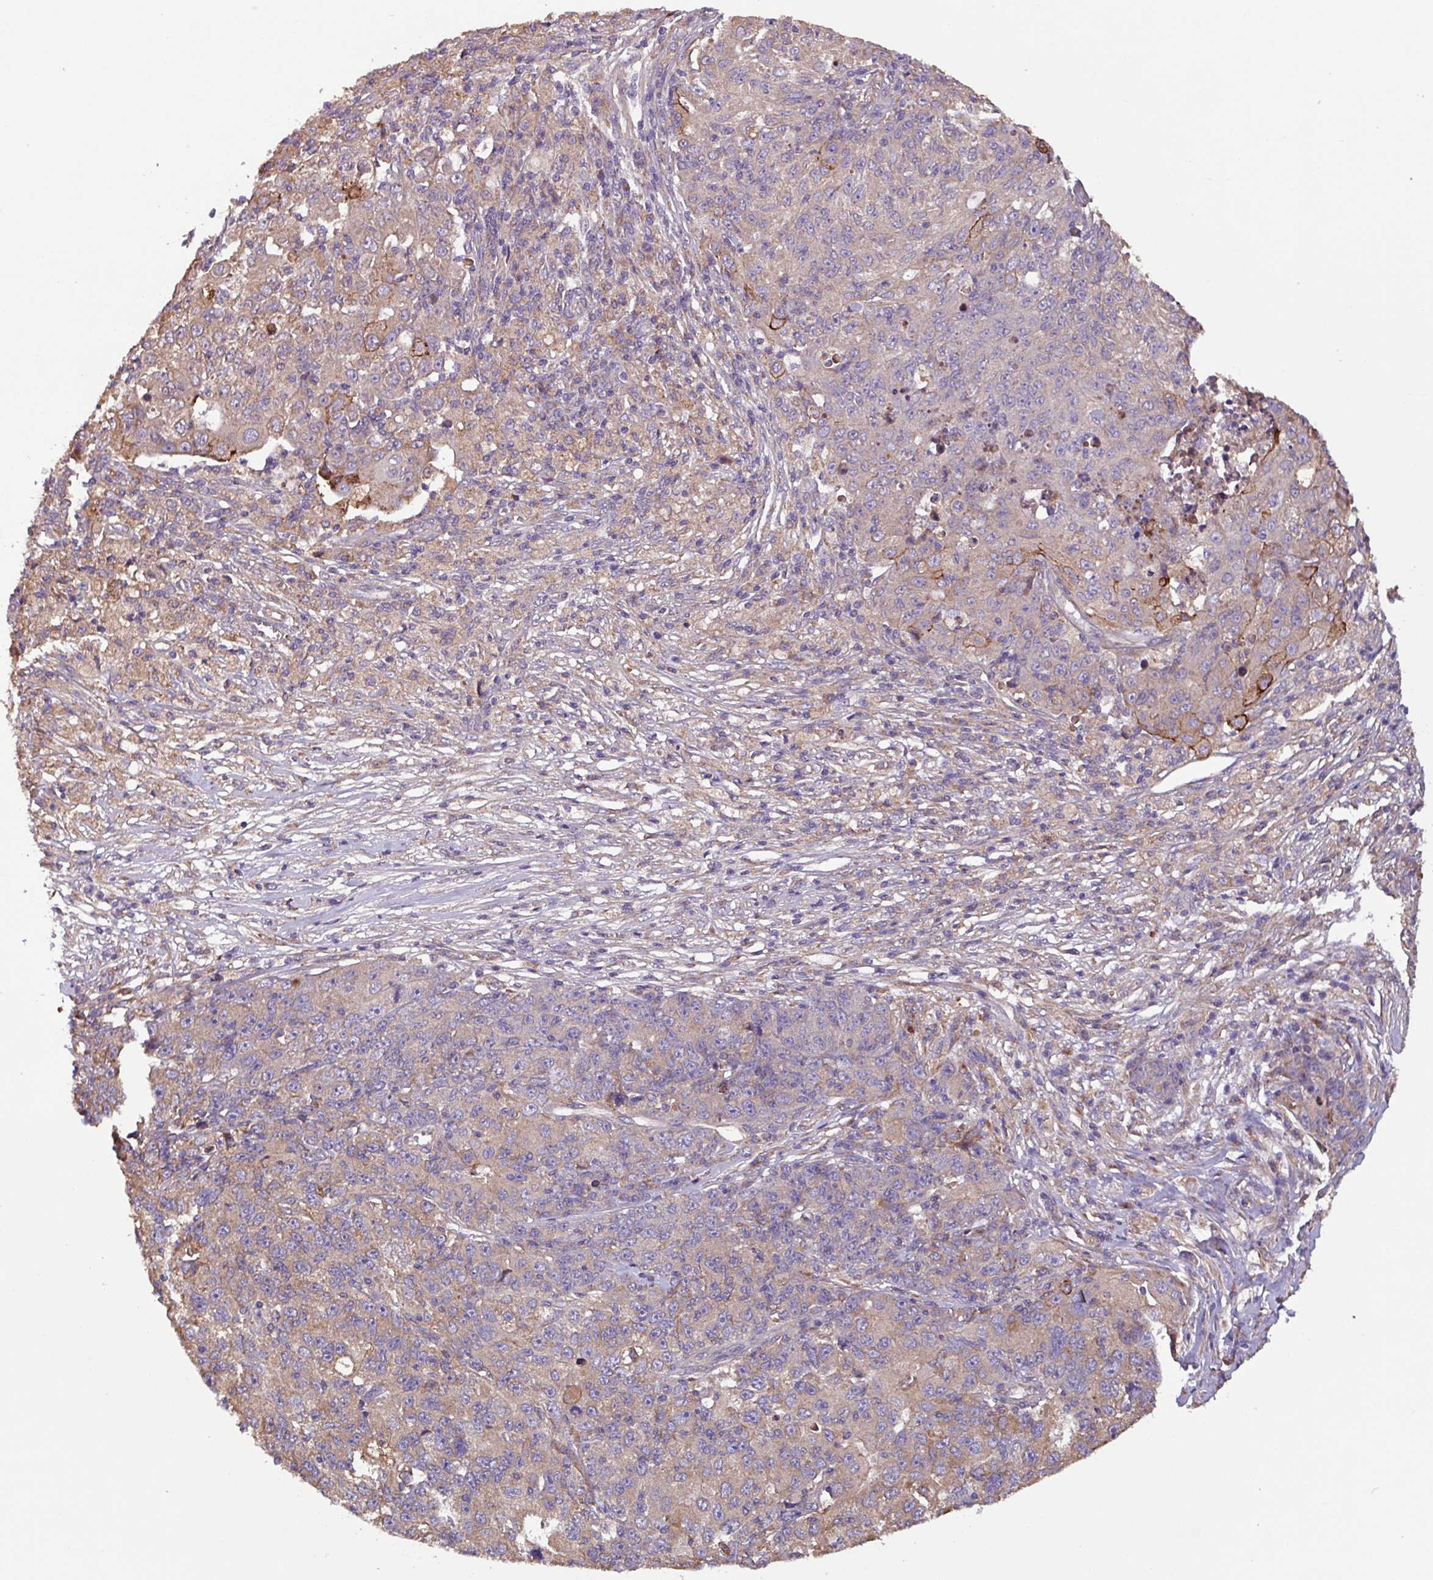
{"staining": {"intensity": "weak", "quantity": "25%-75%", "location": "cytoplasmic/membranous"}, "tissue": "ovarian cancer", "cell_type": "Tumor cells", "image_type": "cancer", "snomed": [{"axis": "morphology", "description": "Carcinoma, endometroid"}, {"axis": "topography", "description": "Ovary"}], "caption": "Ovarian cancer (endometroid carcinoma) stained with DAB (3,3'-diaminobenzidine) immunohistochemistry reveals low levels of weak cytoplasmic/membranous staining in approximately 25%-75% of tumor cells. The protein is shown in brown color, while the nuclei are stained blue.", "gene": "PTPRQ", "patient": {"sex": "female", "age": 42}}